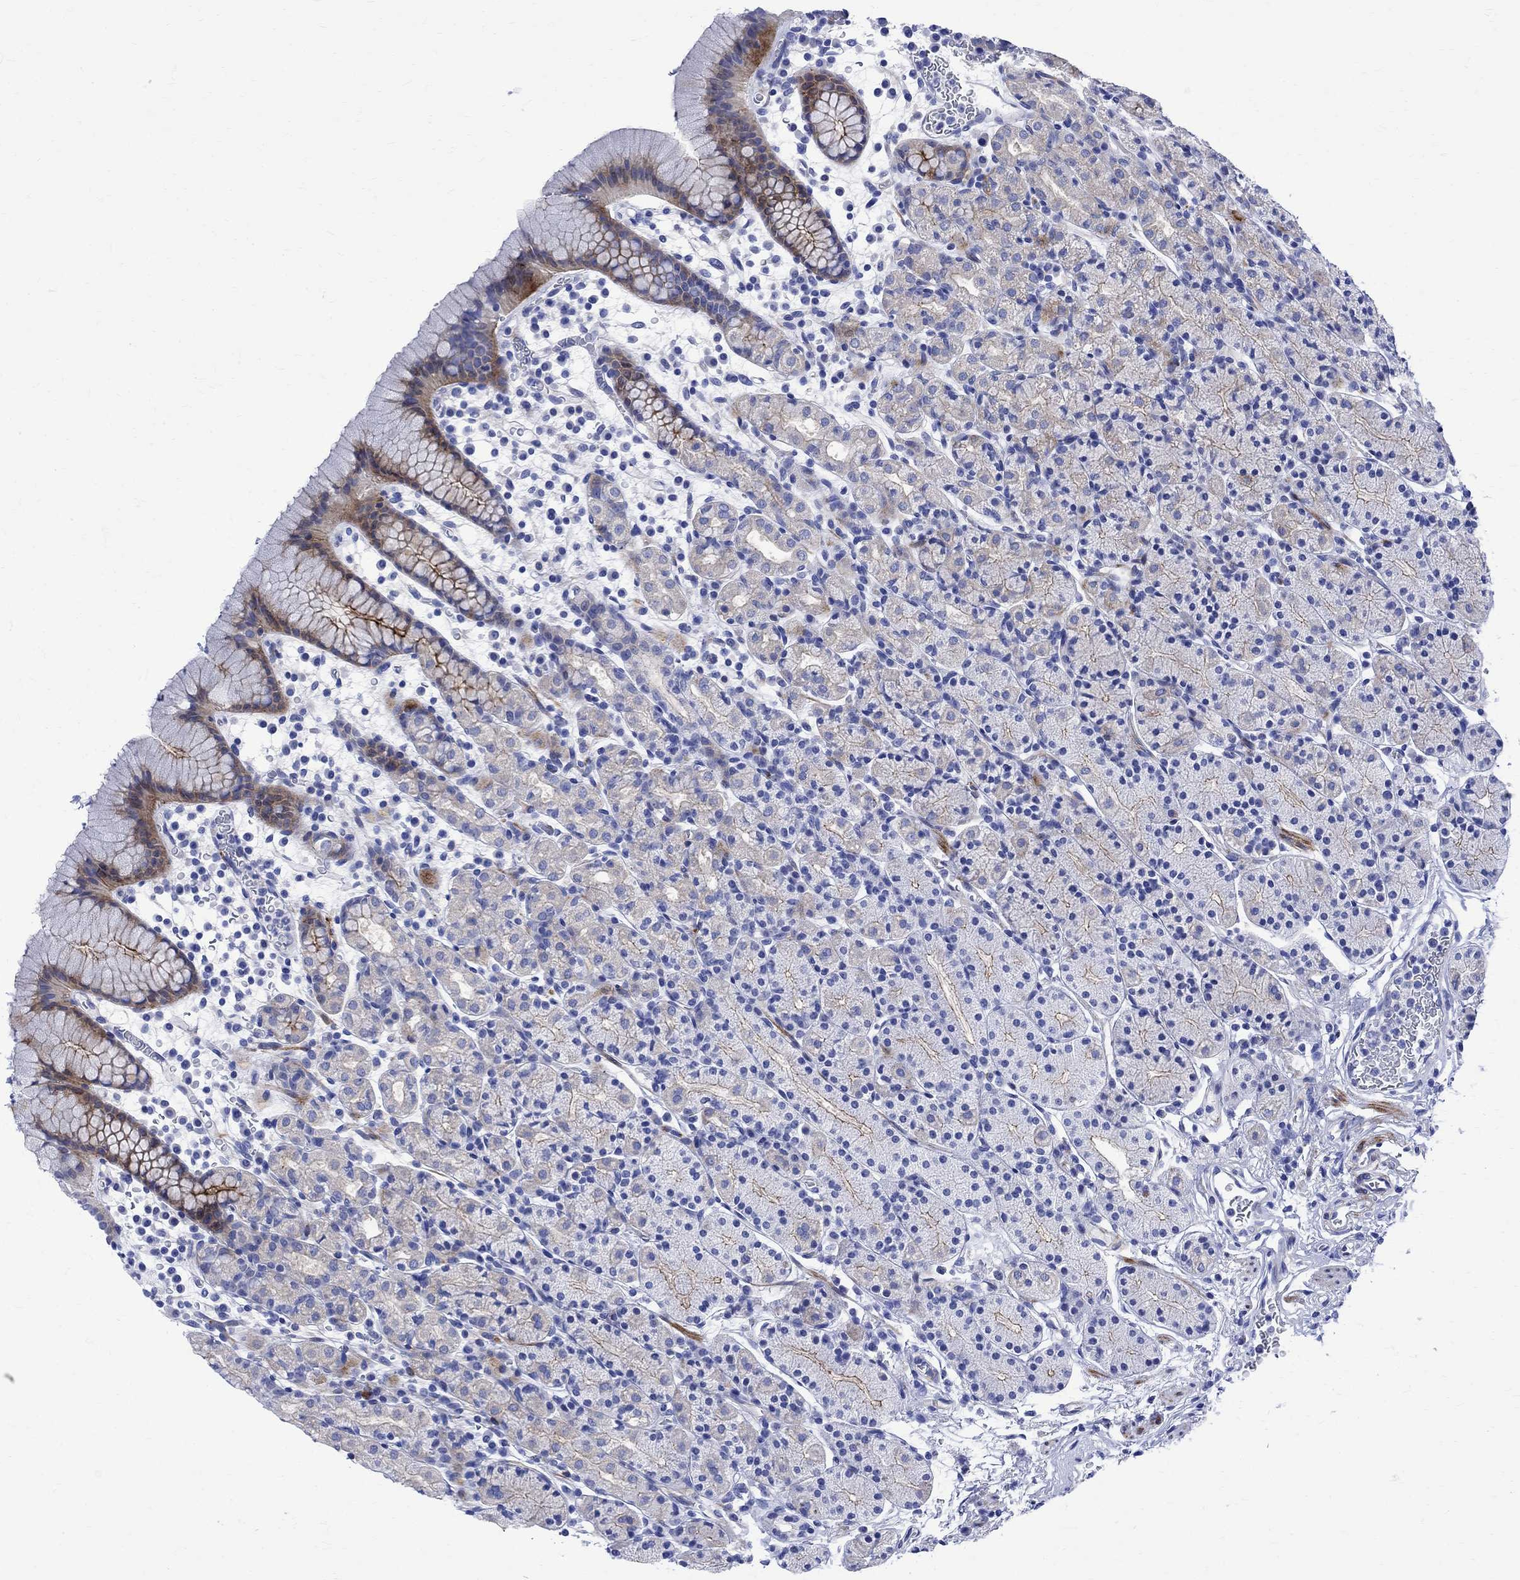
{"staining": {"intensity": "moderate", "quantity": "<25%", "location": "cytoplasmic/membranous"}, "tissue": "stomach", "cell_type": "Glandular cells", "image_type": "normal", "snomed": [{"axis": "morphology", "description": "Normal tissue, NOS"}, {"axis": "topography", "description": "Stomach, upper"}, {"axis": "topography", "description": "Stomach"}], "caption": "Immunohistochemistry of benign stomach reveals low levels of moderate cytoplasmic/membranous positivity in about <25% of glandular cells.", "gene": "PARVB", "patient": {"sex": "male", "age": 62}}